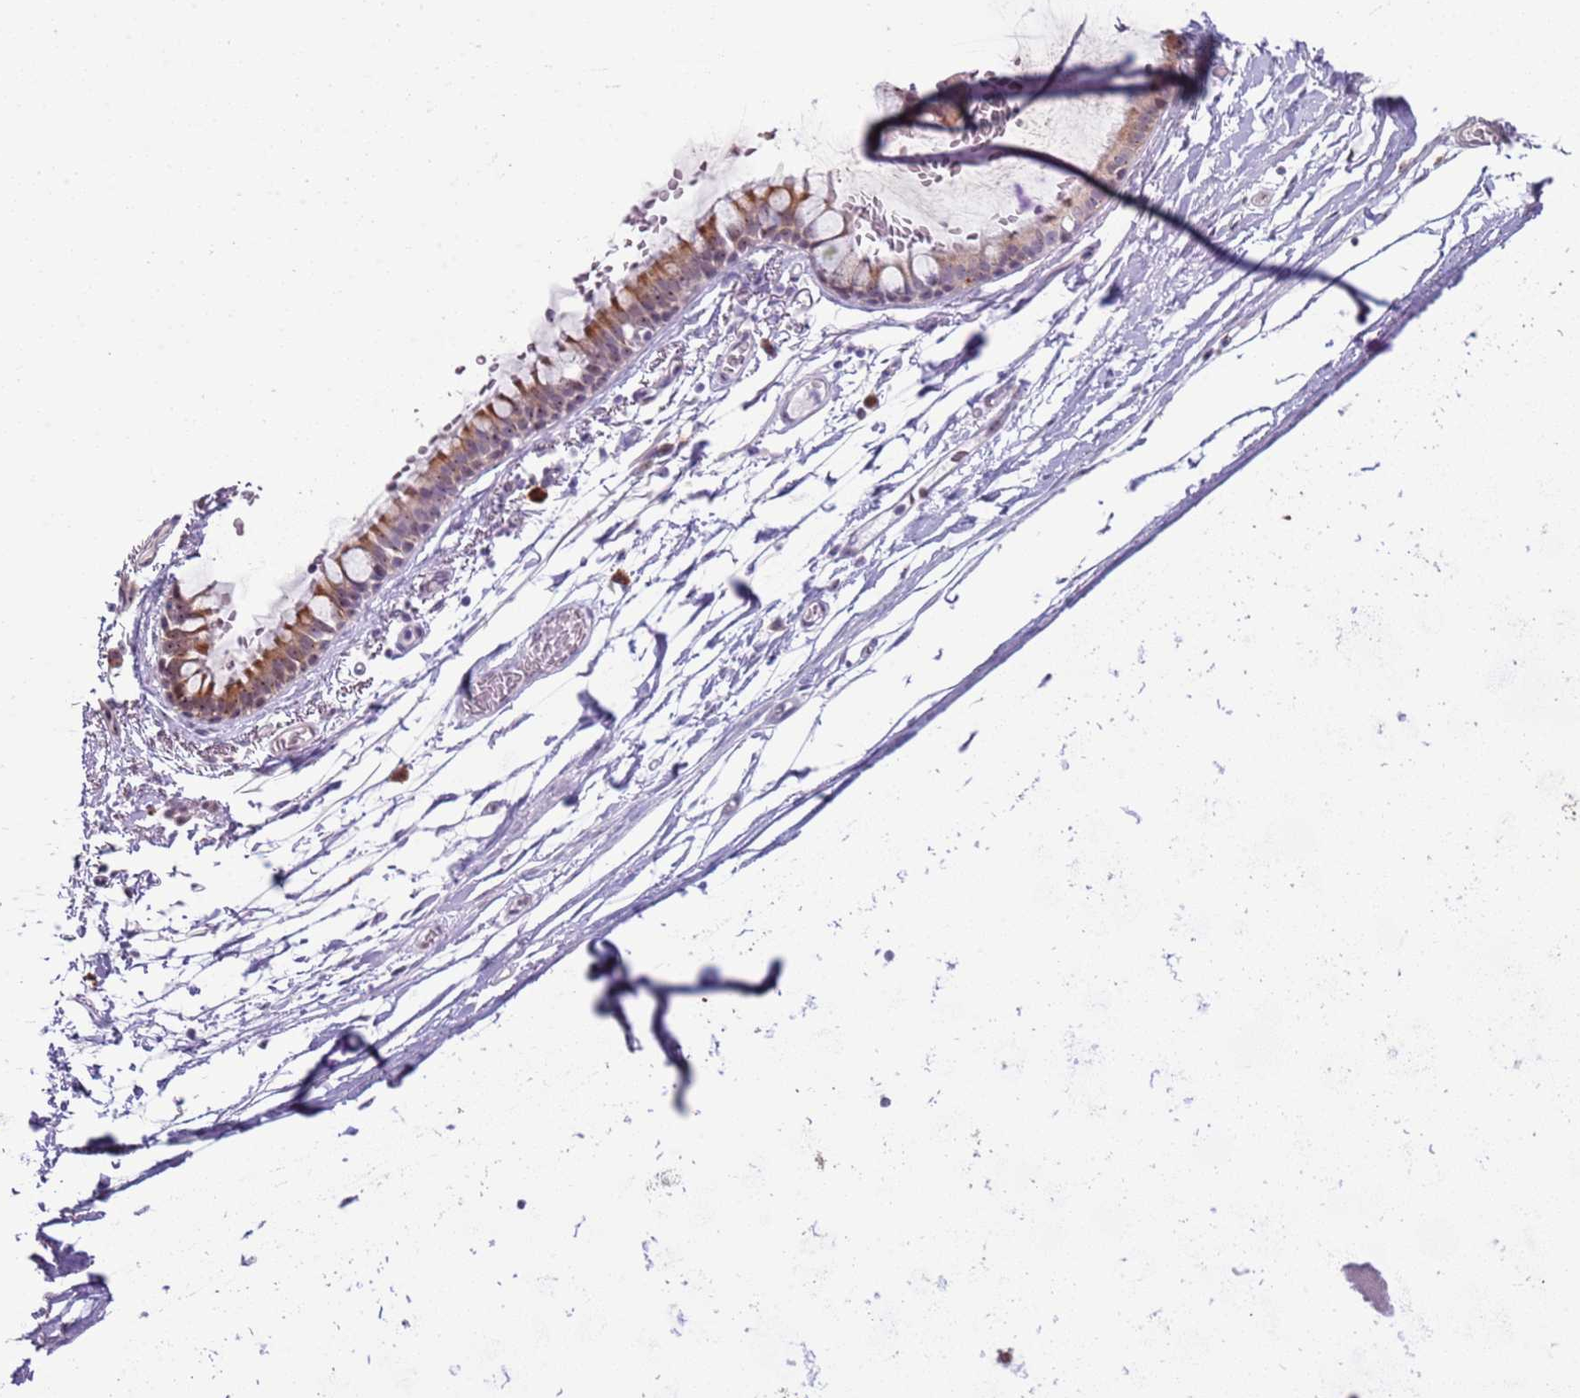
{"staining": {"intensity": "moderate", "quantity": ">75%", "location": "cytoplasmic/membranous,nuclear"}, "tissue": "bronchus", "cell_type": "Respiratory epithelial cells", "image_type": "normal", "snomed": [{"axis": "morphology", "description": "Normal tissue, NOS"}, {"axis": "topography", "description": "Cartilage tissue"}], "caption": "Bronchus stained with a brown dye exhibits moderate cytoplasmic/membranous,nuclear positive expression in approximately >75% of respiratory epithelial cells.", "gene": "UCMA", "patient": {"sex": "male", "age": 63}}